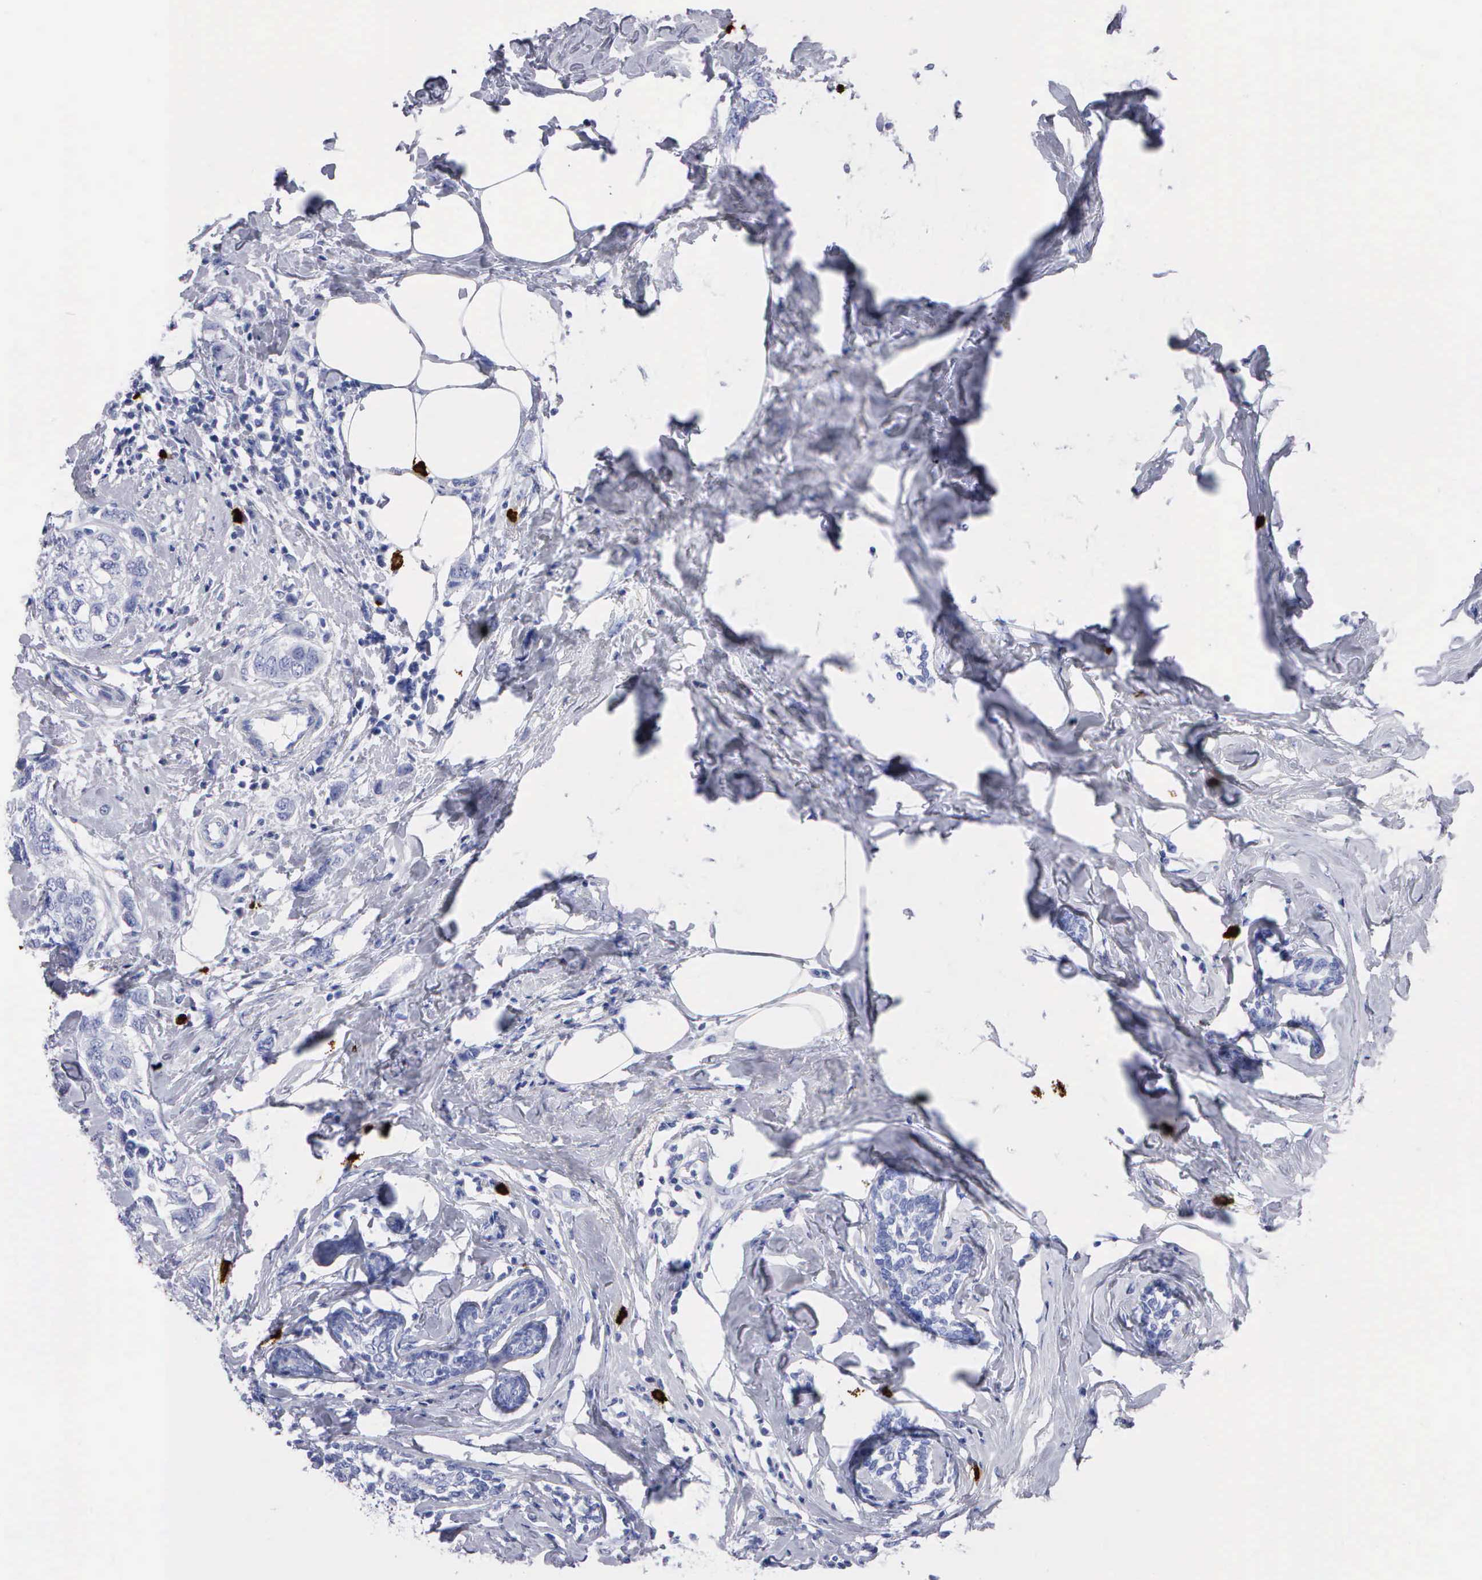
{"staining": {"intensity": "negative", "quantity": "none", "location": "none"}, "tissue": "breast cancer", "cell_type": "Tumor cells", "image_type": "cancer", "snomed": [{"axis": "morphology", "description": "Normal tissue, NOS"}, {"axis": "morphology", "description": "Duct carcinoma"}, {"axis": "topography", "description": "Breast"}], "caption": "This is an IHC photomicrograph of breast cancer. There is no expression in tumor cells.", "gene": "CTSG", "patient": {"sex": "female", "age": 50}}